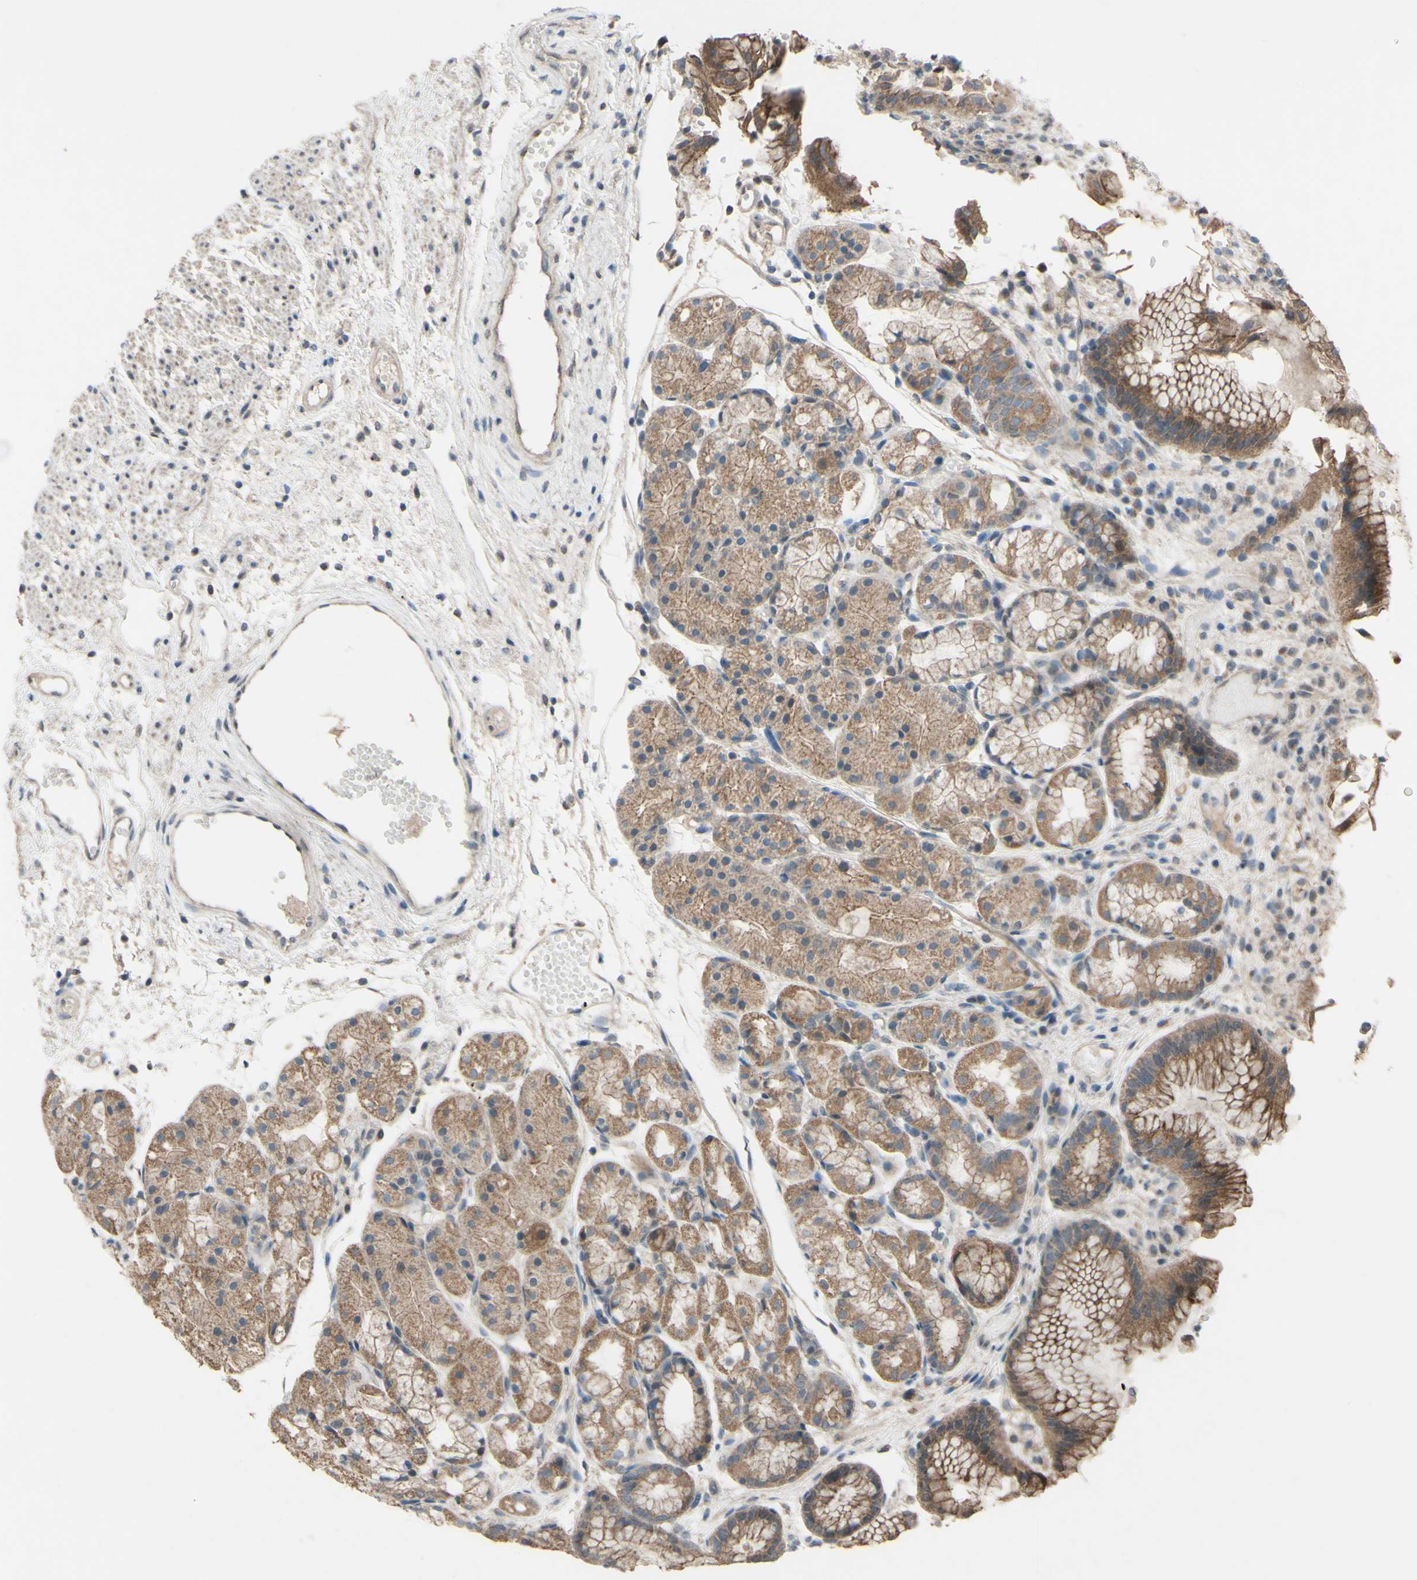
{"staining": {"intensity": "moderate", "quantity": ">75%", "location": "cytoplasmic/membranous"}, "tissue": "stomach", "cell_type": "Glandular cells", "image_type": "normal", "snomed": [{"axis": "morphology", "description": "Normal tissue, NOS"}, {"axis": "topography", "description": "Stomach, upper"}], "caption": "Protein expression analysis of normal human stomach reveals moderate cytoplasmic/membranous expression in approximately >75% of glandular cells.", "gene": "CDCP1", "patient": {"sex": "male", "age": 72}}